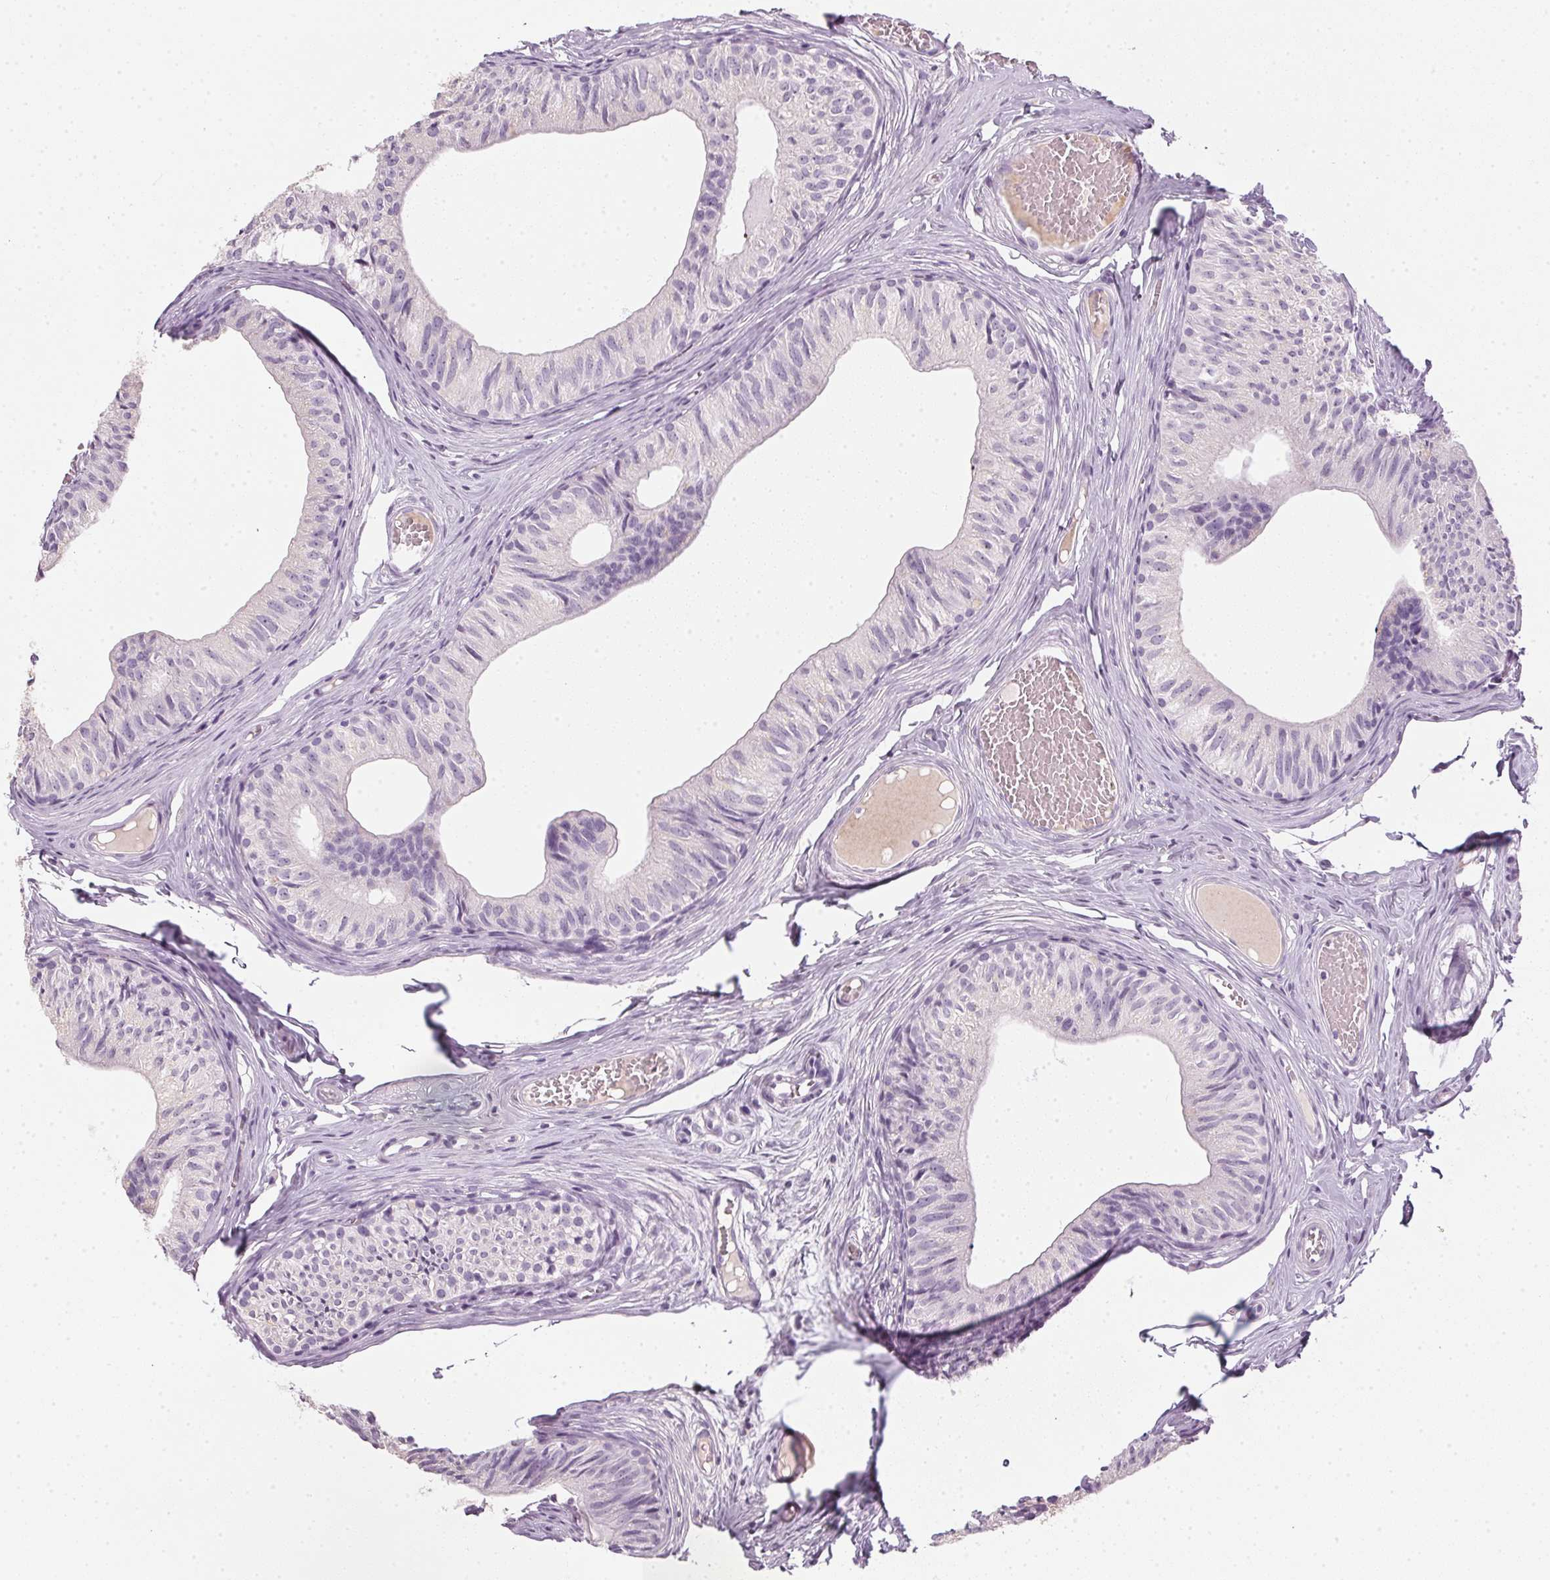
{"staining": {"intensity": "negative", "quantity": "none", "location": "none"}, "tissue": "epididymis", "cell_type": "Glandular cells", "image_type": "normal", "snomed": [{"axis": "morphology", "description": "Normal tissue, NOS"}, {"axis": "topography", "description": "Epididymis"}], "caption": "DAB (3,3'-diaminobenzidine) immunohistochemical staining of benign human epididymis reveals no significant expression in glandular cells.", "gene": "TMEM72", "patient": {"sex": "male", "age": 25}}